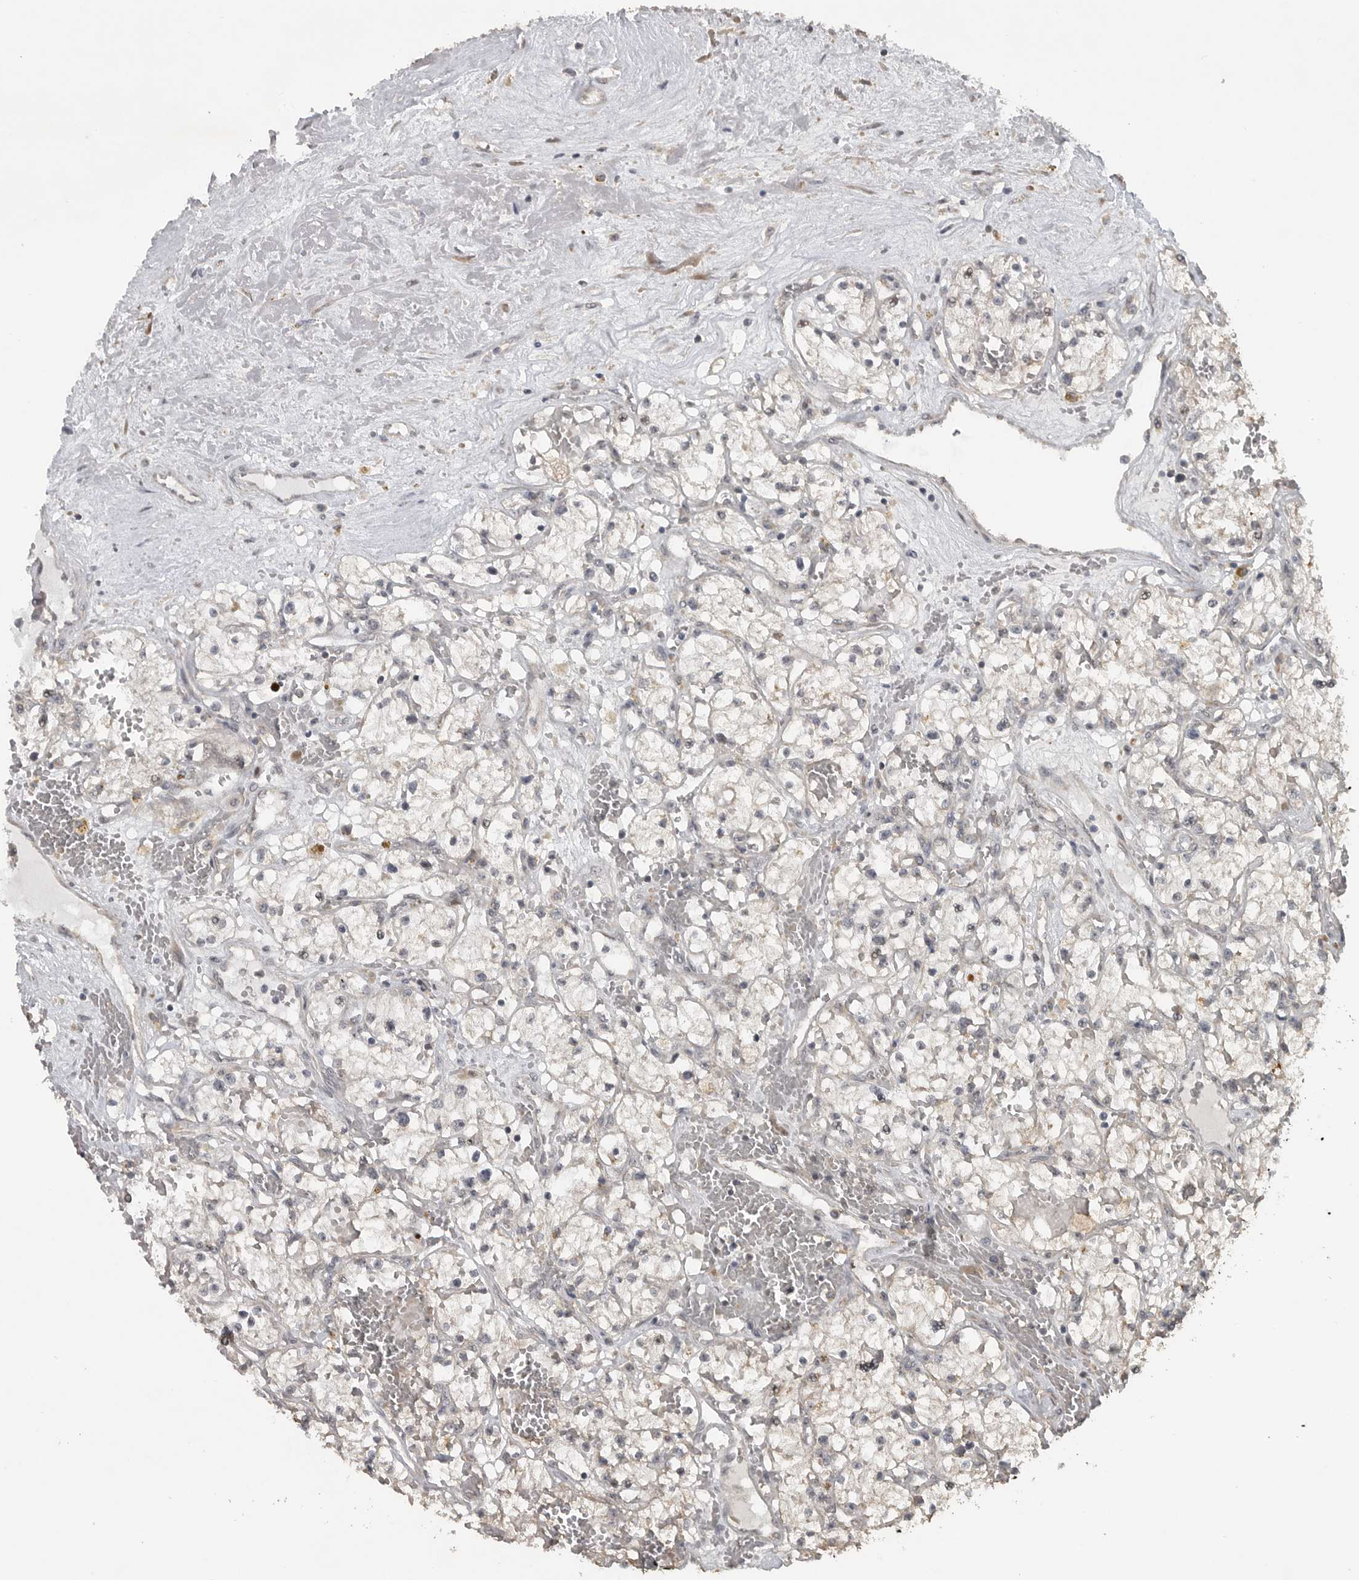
{"staining": {"intensity": "negative", "quantity": "none", "location": "none"}, "tissue": "renal cancer", "cell_type": "Tumor cells", "image_type": "cancer", "snomed": [{"axis": "morphology", "description": "Normal tissue, NOS"}, {"axis": "morphology", "description": "Adenocarcinoma, NOS"}, {"axis": "topography", "description": "Kidney"}], "caption": "An image of renal adenocarcinoma stained for a protein reveals no brown staining in tumor cells.", "gene": "LLGL1", "patient": {"sex": "male", "age": 68}}